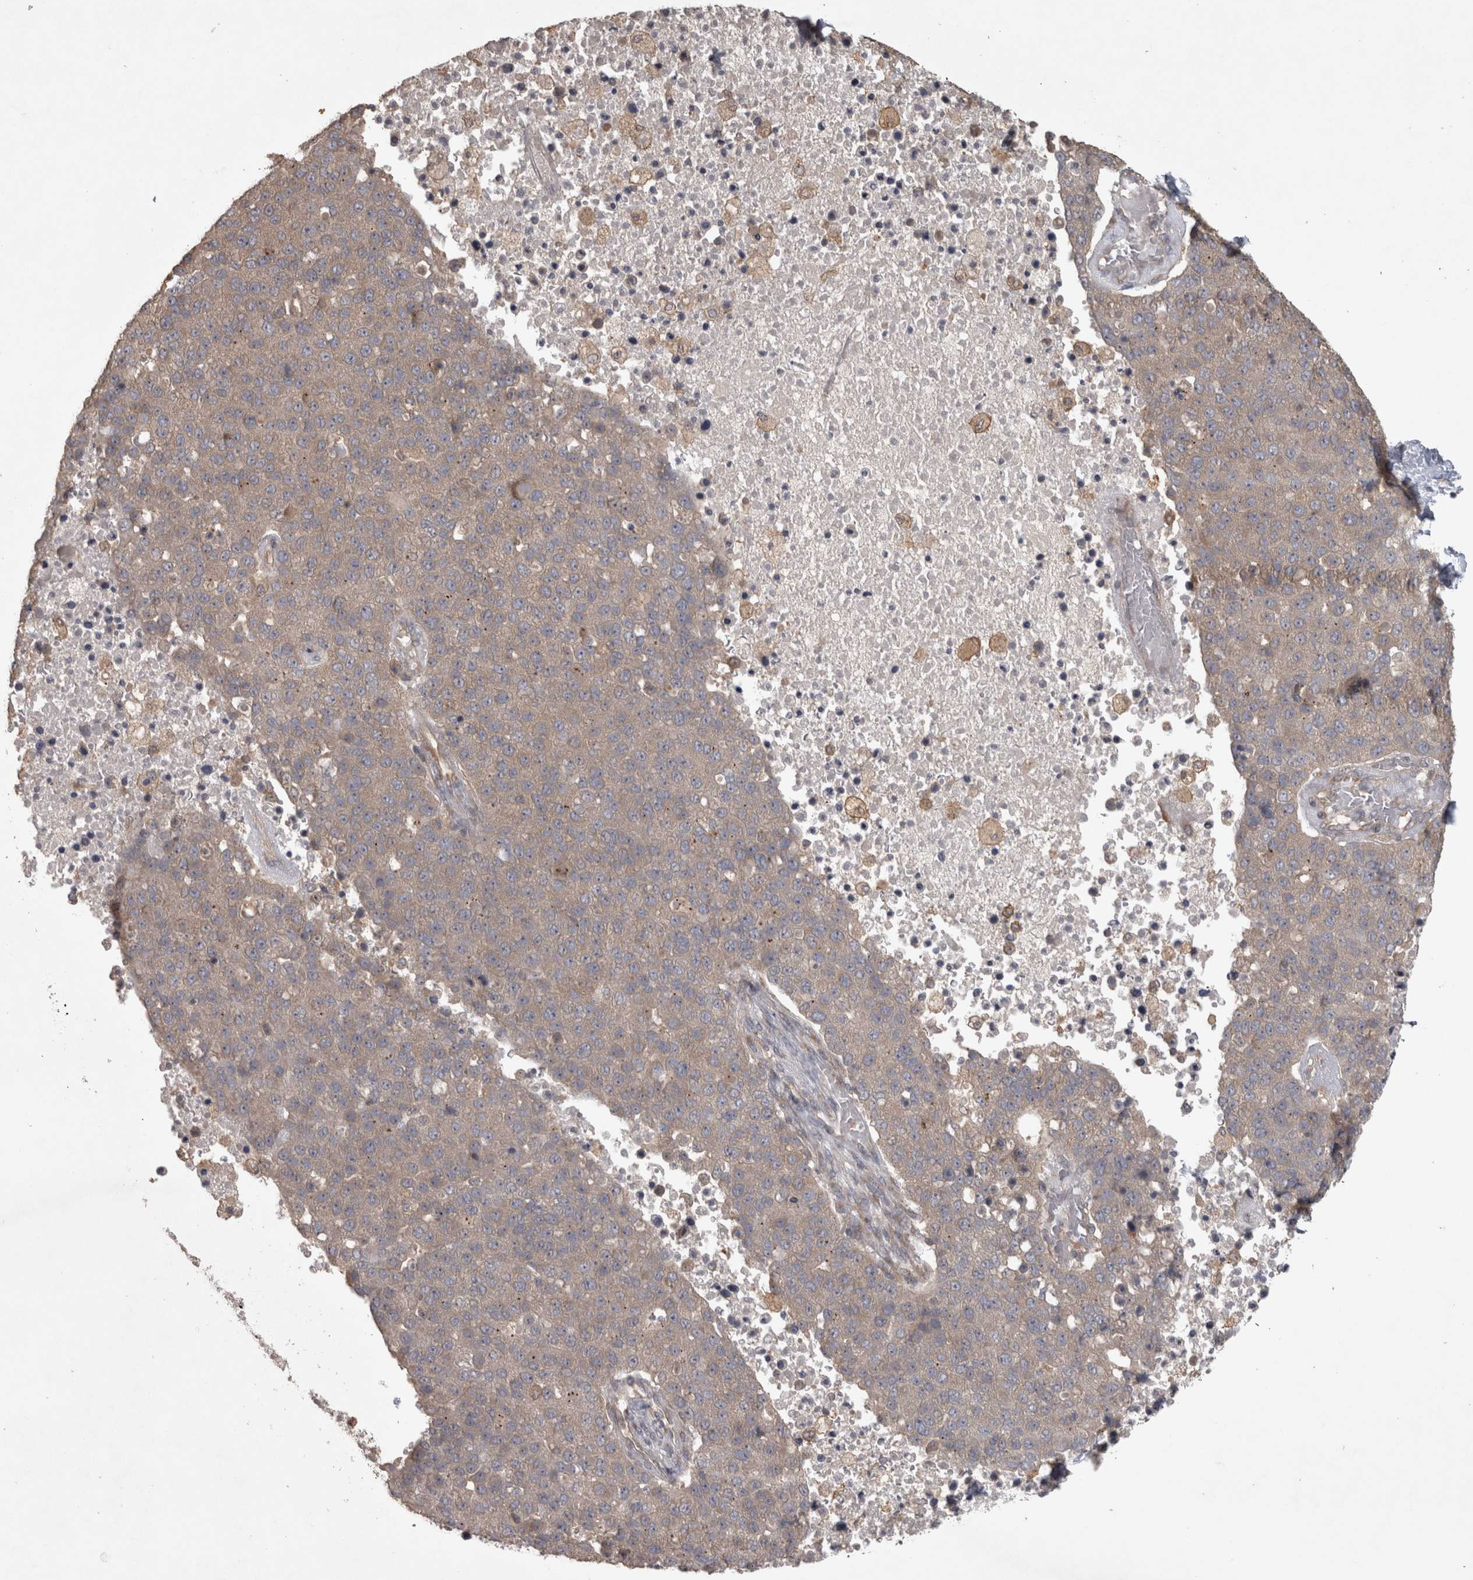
{"staining": {"intensity": "weak", "quantity": "<25%", "location": "cytoplasmic/membranous"}, "tissue": "pancreatic cancer", "cell_type": "Tumor cells", "image_type": "cancer", "snomed": [{"axis": "morphology", "description": "Adenocarcinoma, NOS"}, {"axis": "topography", "description": "Pancreas"}], "caption": "High magnification brightfield microscopy of adenocarcinoma (pancreatic) stained with DAB (brown) and counterstained with hematoxylin (blue): tumor cells show no significant expression.", "gene": "MICU3", "patient": {"sex": "female", "age": 61}}